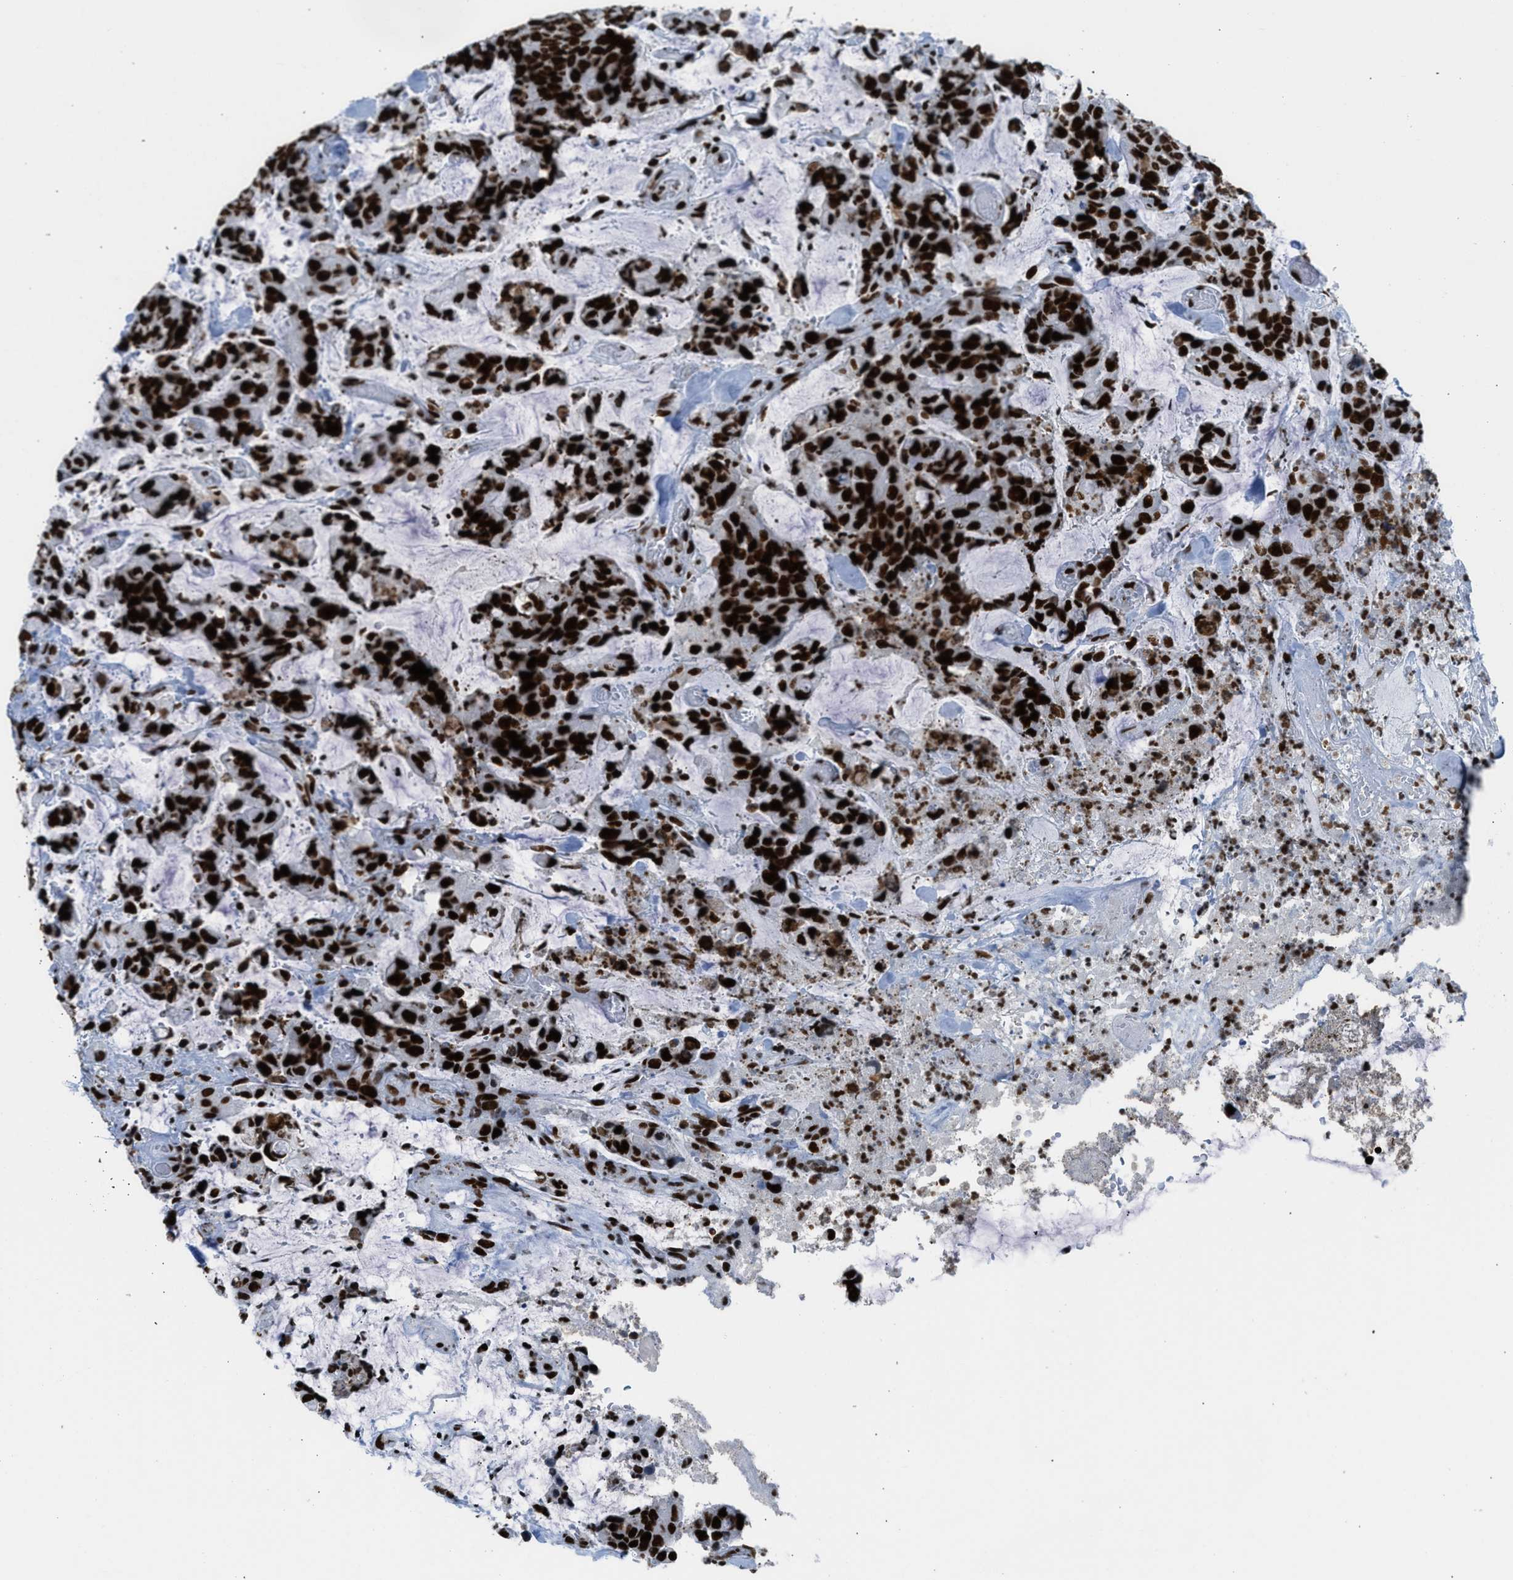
{"staining": {"intensity": "strong", "quantity": ">75%", "location": "nuclear"}, "tissue": "colorectal cancer", "cell_type": "Tumor cells", "image_type": "cancer", "snomed": [{"axis": "morphology", "description": "Adenocarcinoma, NOS"}, {"axis": "topography", "description": "Colon"}], "caption": "A high amount of strong nuclear staining is present in approximately >75% of tumor cells in colorectal cancer tissue.", "gene": "PIF1", "patient": {"sex": "female", "age": 86}}